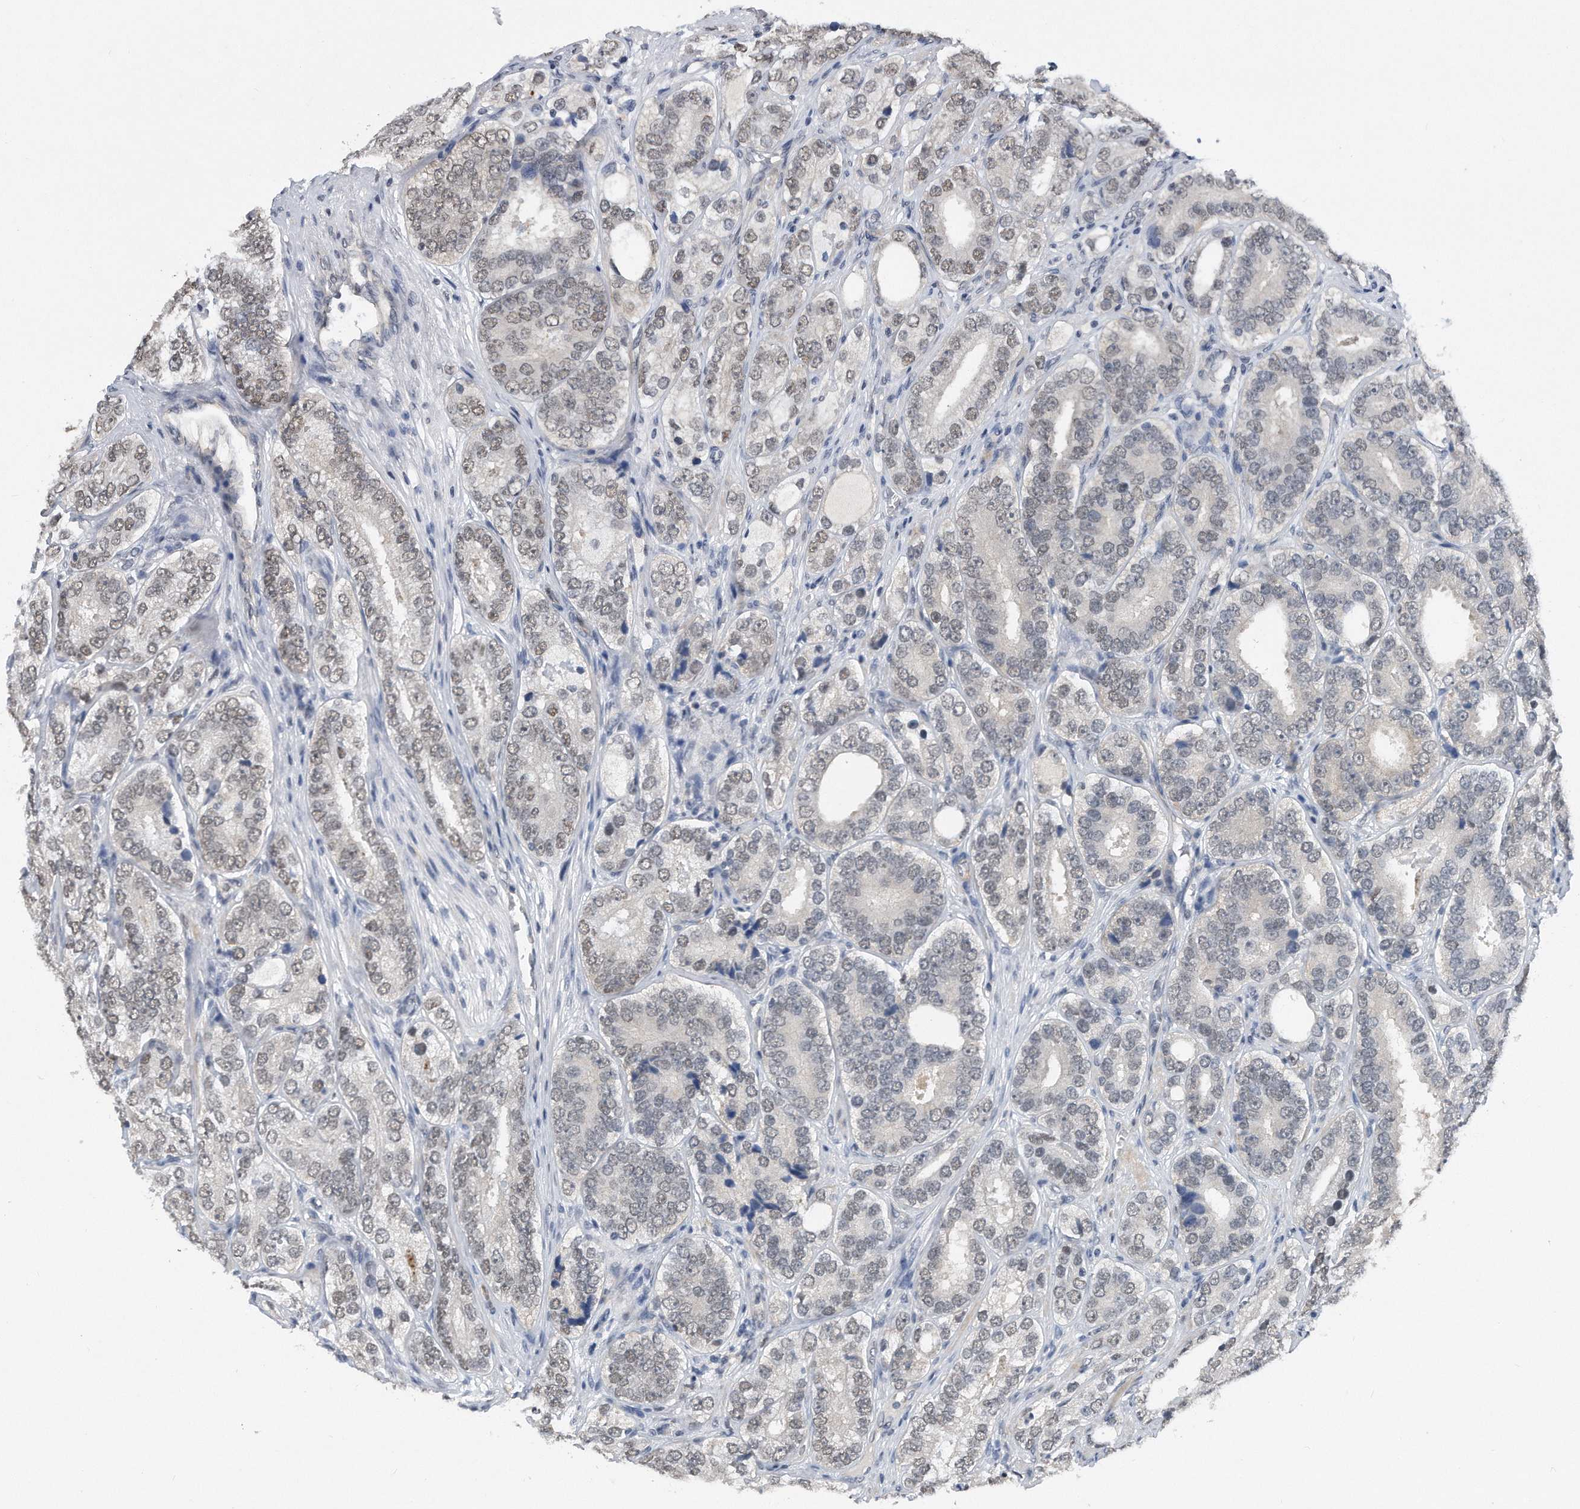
{"staining": {"intensity": "weak", "quantity": ">75%", "location": "nuclear"}, "tissue": "prostate cancer", "cell_type": "Tumor cells", "image_type": "cancer", "snomed": [{"axis": "morphology", "description": "Adenocarcinoma, High grade"}, {"axis": "topography", "description": "Prostate"}], "caption": "Protein expression analysis of human prostate adenocarcinoma (high-grade) reveals weak nuclear expression in approximately >75% of tumor cells.", "gene": "TP53INP1", "patient": {"sex": "male", "age": 56}}